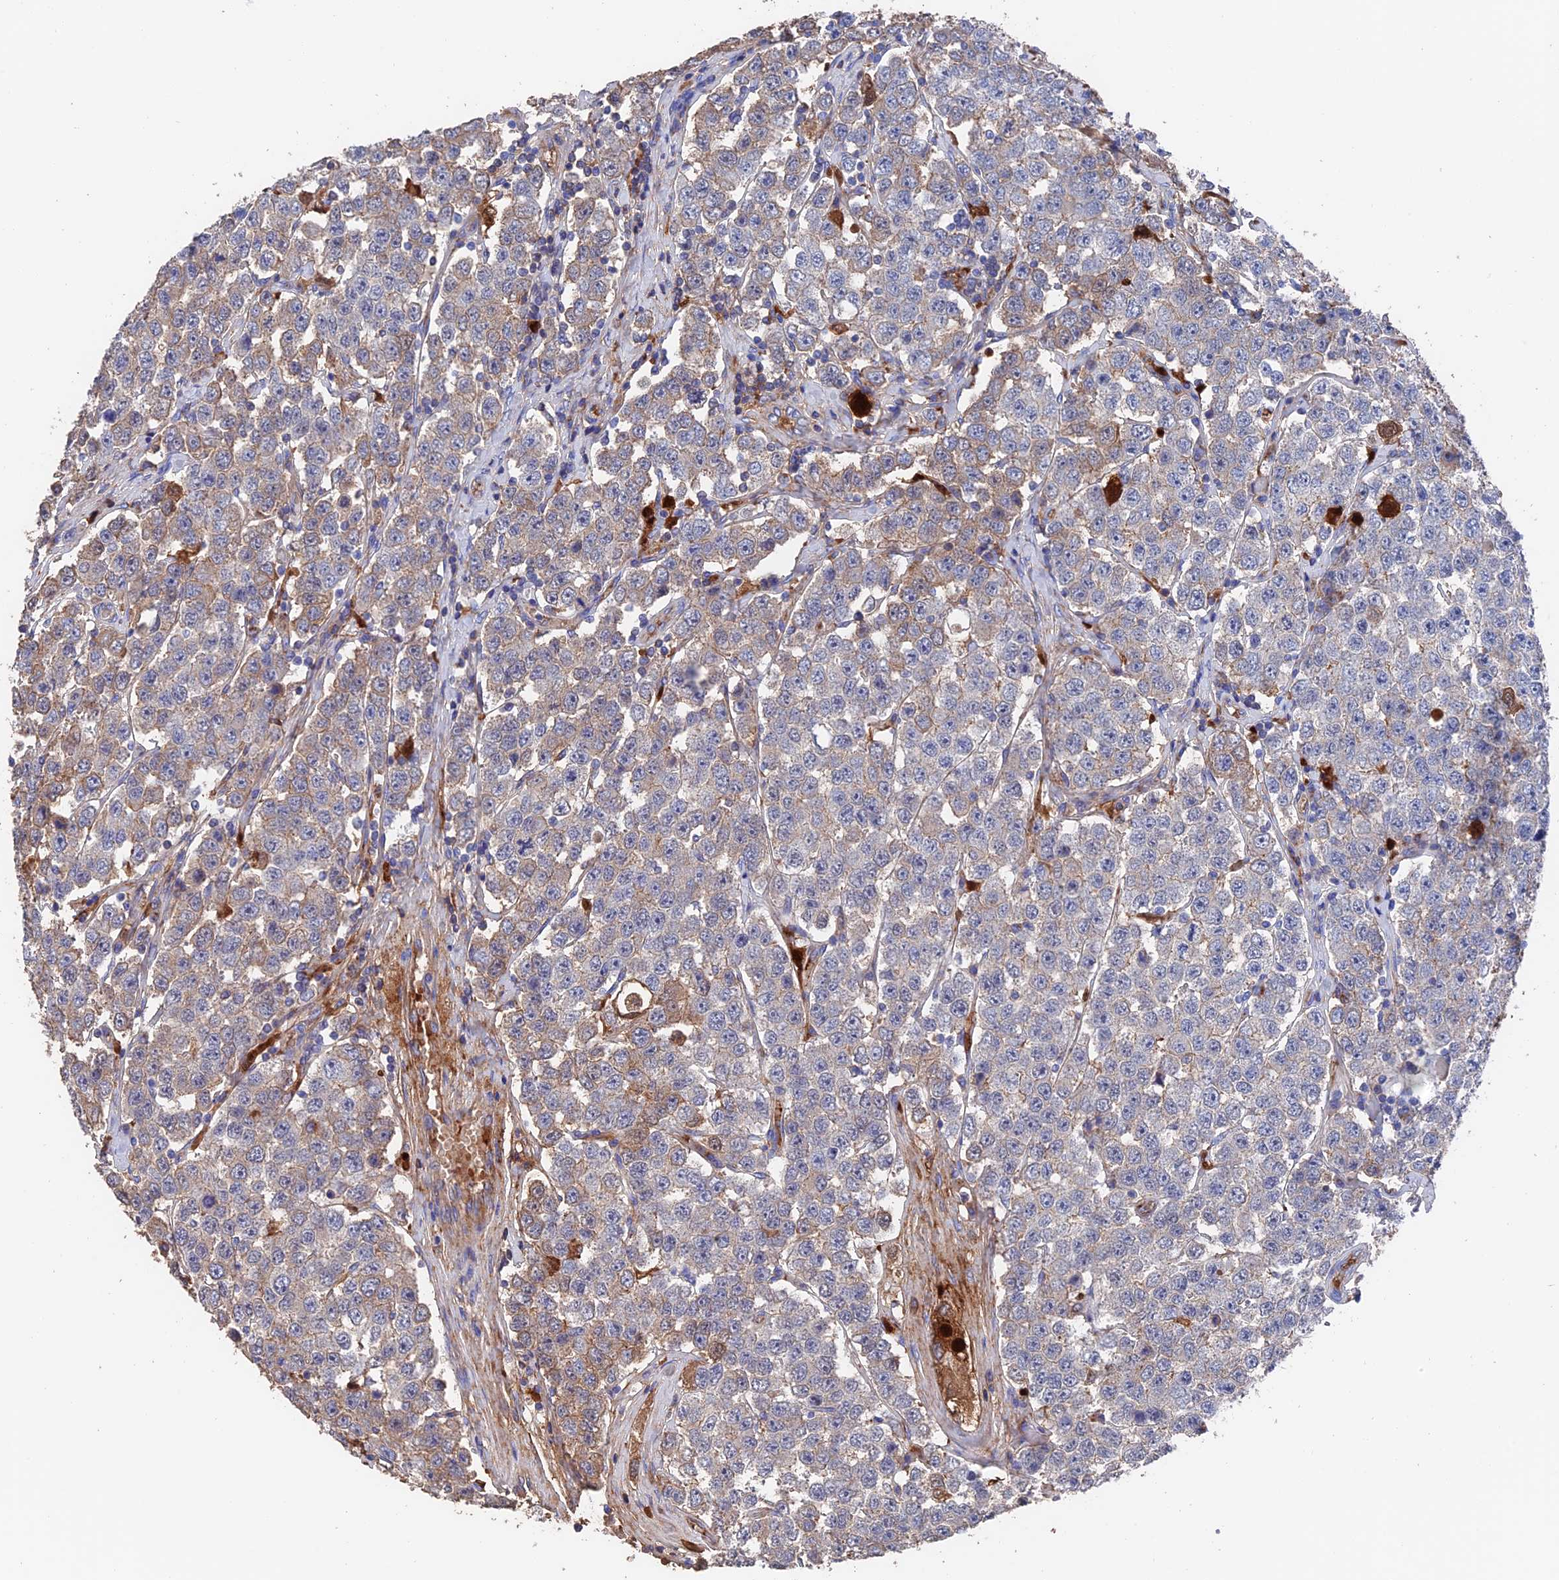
{"staining": {"intensity": "weak", "quantity": "<25%", "location": "cytoplasmic/membranous"}, "tissue": "testis cancer", "cell_type": "Tumor cells", "image_type": "cancer", "snomed": [{"axis": "morphology", "description": "Seminoma, NOS"}, {"axis": "topography", "description": "Testis"}], "caption": "This is an IHC photomicrograph of human seminoma (testis). There is no positivity in tumor cells.", "gene": "HPF1", "patient": {"sex": "male", "age": 28}}